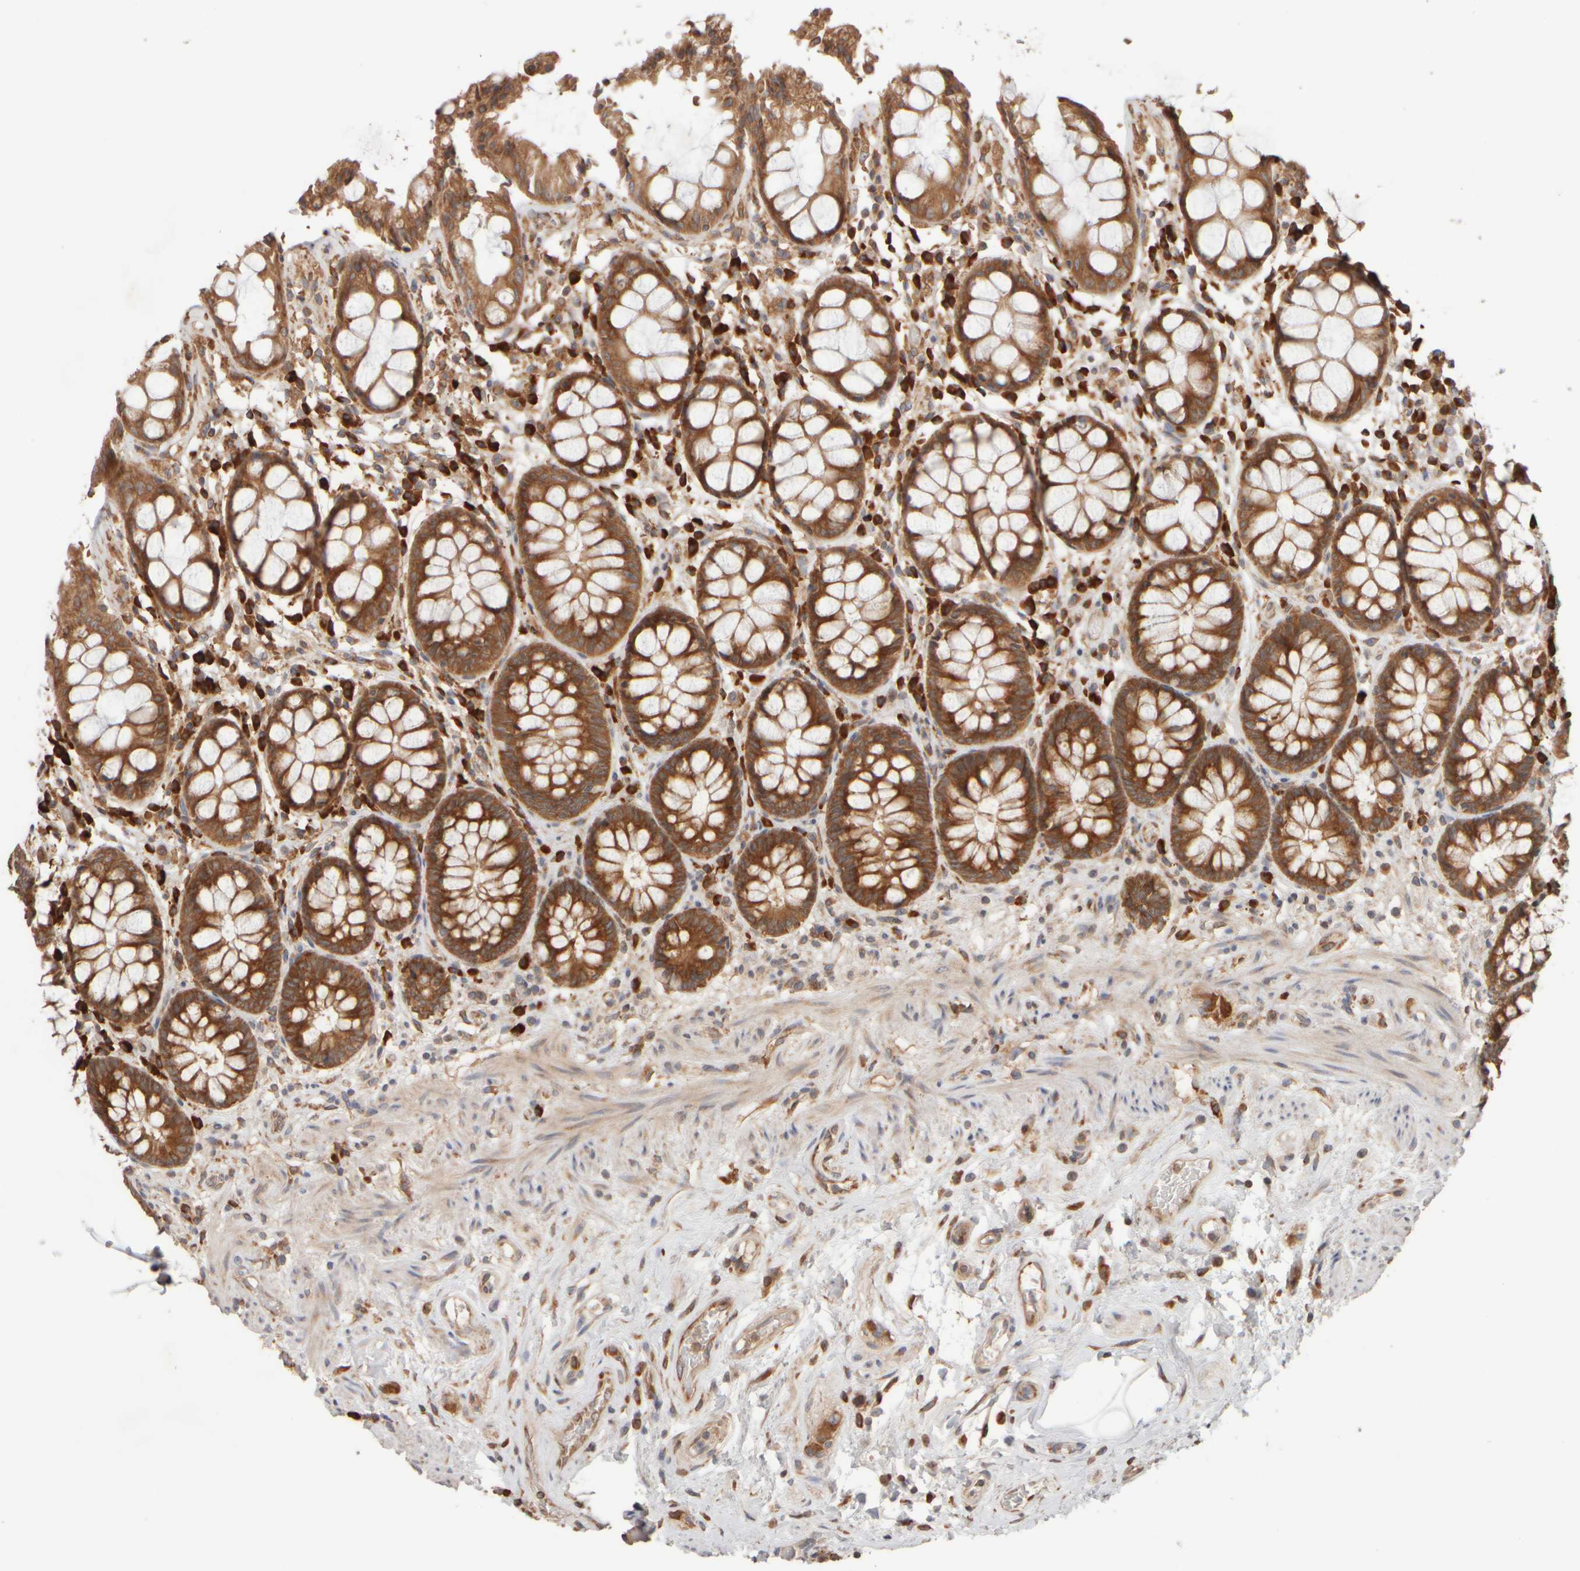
{"staining": {"intensity": "strong", "quantity": ">75%", "location": "cytoplasmic/membranous"}, "tissue": "rectum", "cell_type": "Glandular cells", "image_type": "normal", "snomed": [{"axis": "morphology", "description": "Normal tissue, NOS"}, {"axis": "topography", "description": "Rectum"}], "caption": "This micrograph exhibits unremarkable rectum stained with immunohistochemistry (IHC) to label a protein in brown. The cytoplasmic/membranous of glandular cells show strong positivity for the protein. Nuclei are counter-stained blue.", "gene": "EIF2B3", "patient": {"sex": "male", "age": 64}}